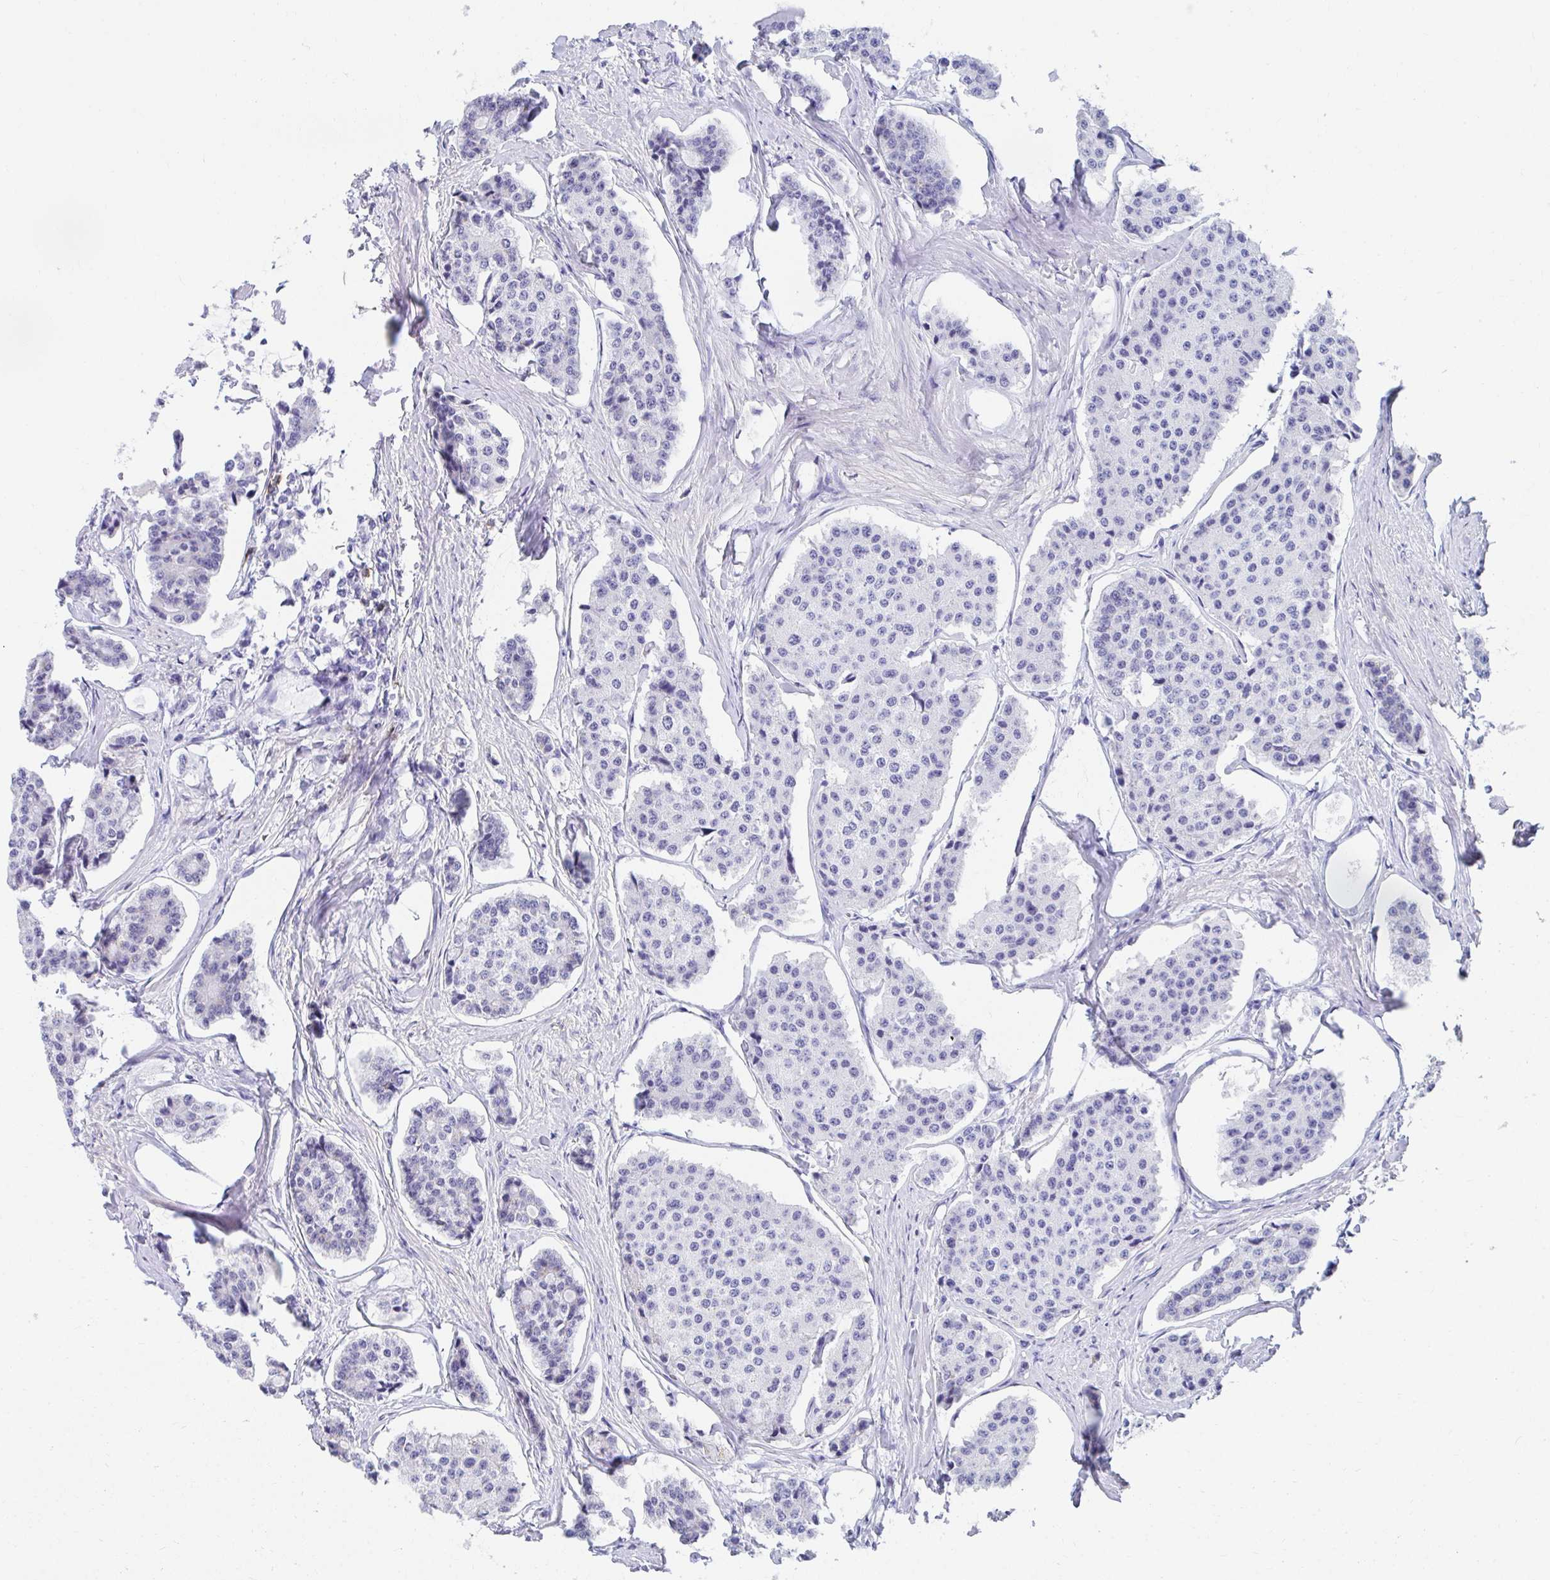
{"staining": {"intensity": "negative", "quantity": "none", "location": "none"}, "tissue": "carcinoid", "cell_type": "Tumor cells", "image_type": "cancer", "snomed": [{"axis": "morphology", "description": "Carcinoid, malignant, NOS"}, {"axis": "topography", "description": "Small intestine"}], "caption": "Immunohistochemistry photomicrograph of neoplastic tissue: malignant carcinoid stained with DAB exhibits no significant protein positivity in tumor cells.", "gene": "CD7", "patient": {"sex": "female", "age": 65}}